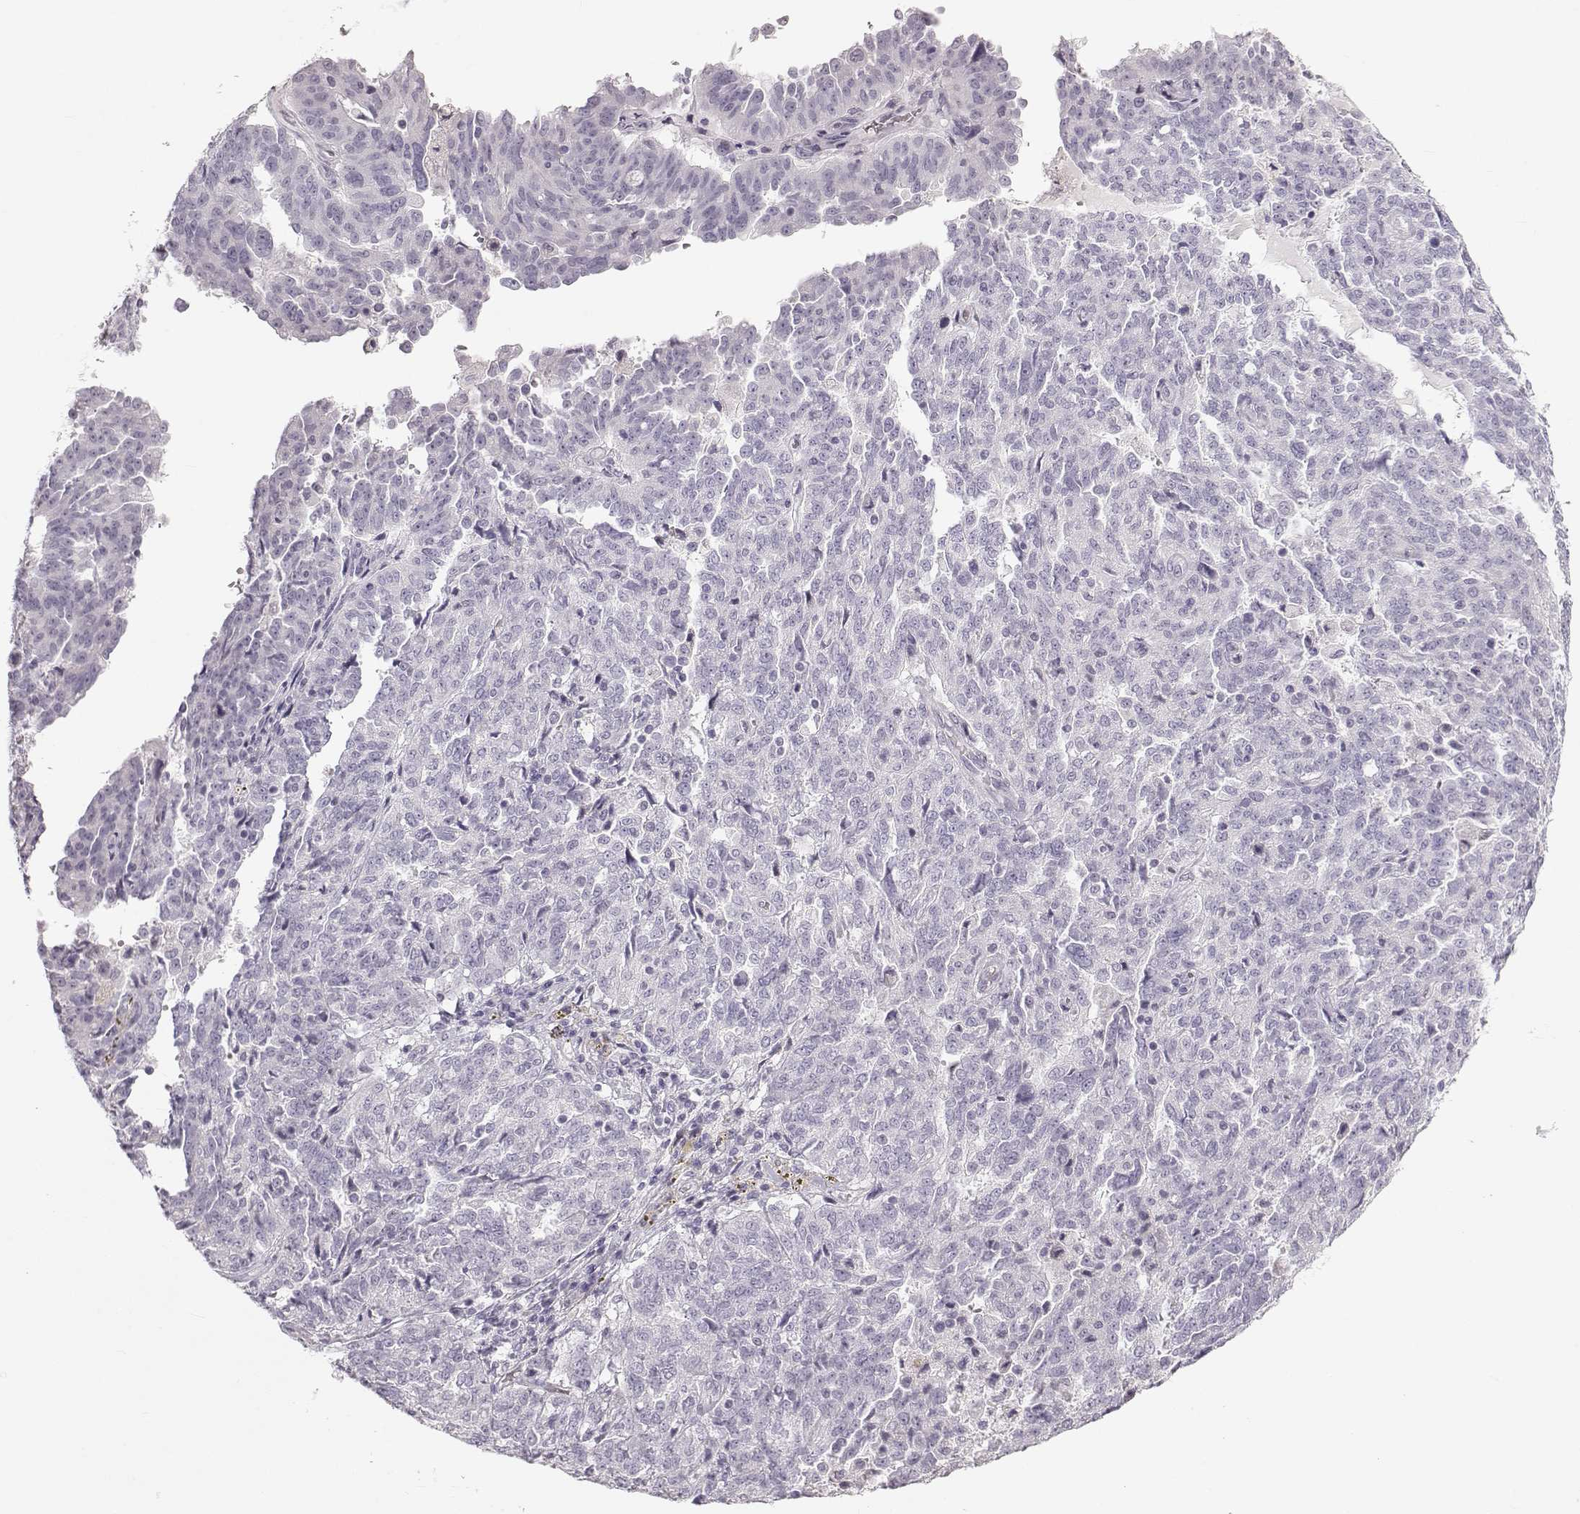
{"staining": {"intensity": "negative", "quantity": "none", "location": "none"}, "tissue": "ovarian cancer", "cell_type": "Tumor cells", "image_type": "cancer", "snomed": [{"axis": "morphology", "description": "Cystadenocarcinoma, serous, NOS"}, {"axis": "topography", "description": "Ovary"}], "caption": "This is an immunohistochemistry micrograph of ovarian cancer (serous cystadenocarcinoma). There is no expression in tumor cells.", "gene": "OIP5", "patient": {"sex": "female", "age": 67}}